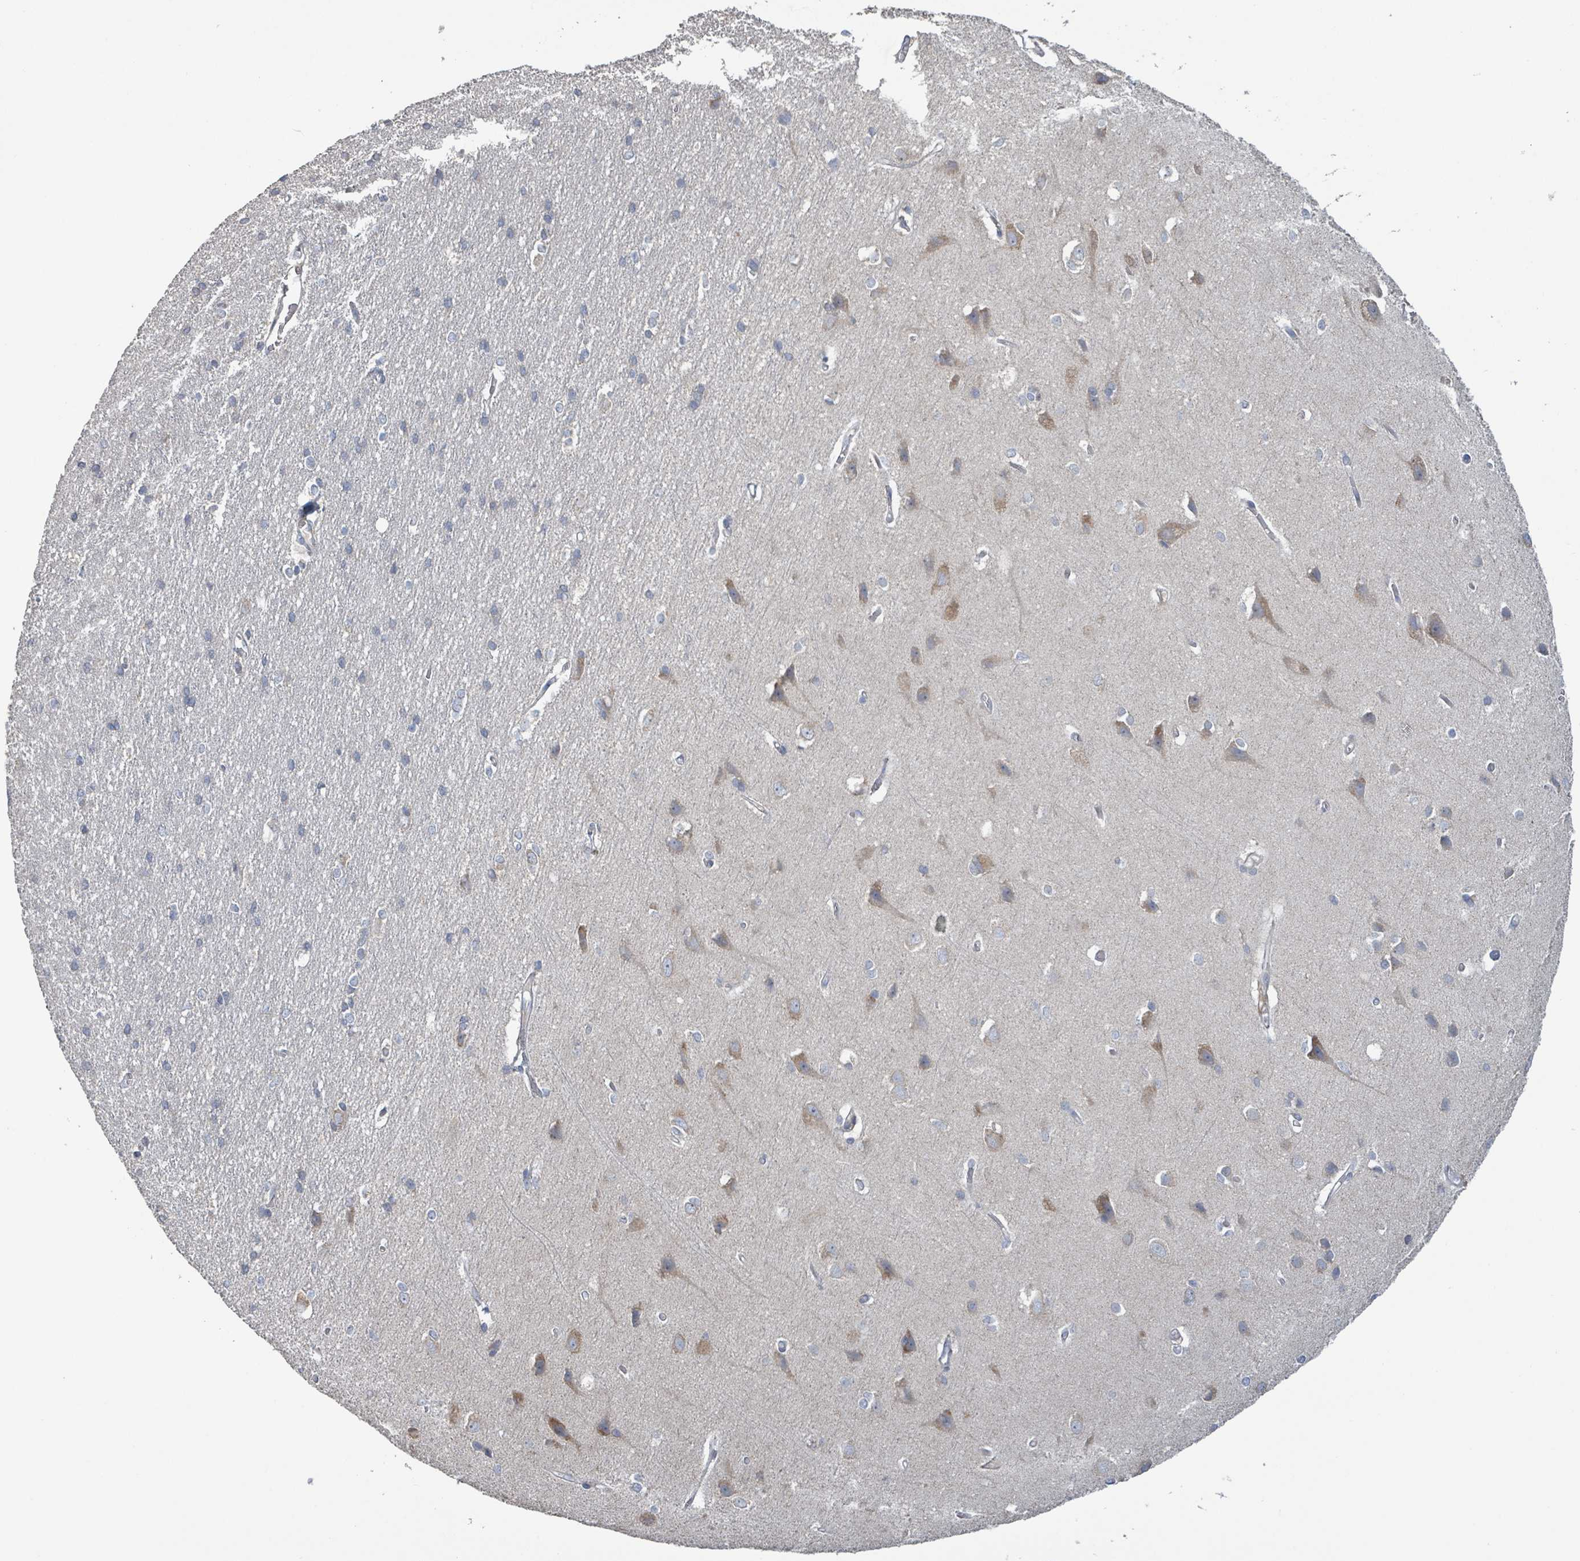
{"staining": {"intensity": "negative", "quantity": "none", "location": "none"}, "tissue": "cerebral cortex", "cell_type": "Endothelial cells", "image_type": "normal", "snomed": [{"axis": "morphology", "description": "Normal tissue, NOS"}, {"axis": "topography", "description": "Cerebral cortex"}], "caption": "Protein analysis of unremarkable cerebral cortex exhibits no significant expression in endothelial cells.", "gene": "RPL32", "patient": {"sex": "male", "age": 37}}